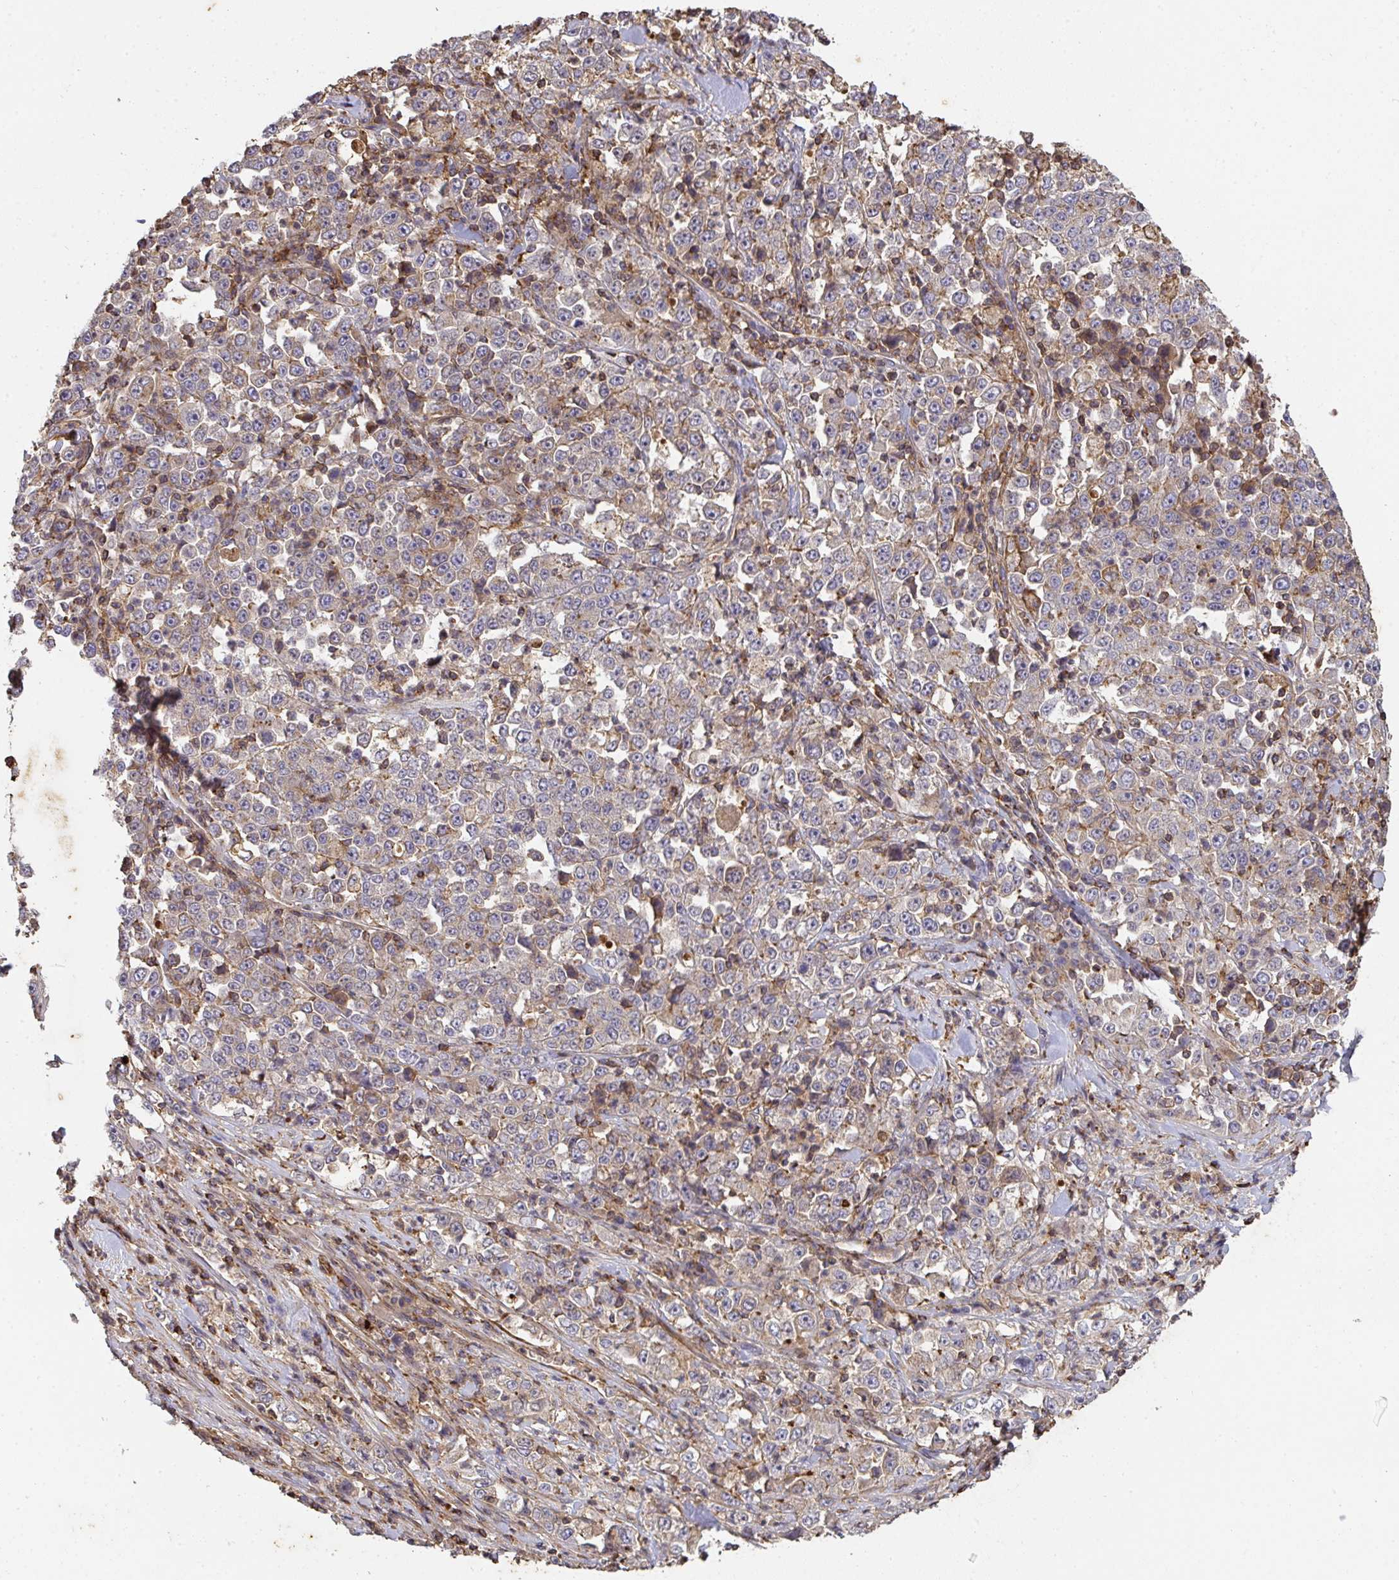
{"staining": {"intensity": "negative", "quantity": "none", "location": "none"}, "tissue": "stomach cancer", "cell_type": "Tumor cells", "image_type": "cancer", "snomed": [{"axis": "morphology", "description": "Normal tissue, NOS"}, {"axis": "morphology", "description": "Adenocarcinoma, NOS"}, {"axis": "topography", "description": "Stomach, upper"}, {"axis": "topography", "description": "Stomach"}], "caption": "The image reveals no staining of tumor cells in adenocarcinoma (stomach).", "gene": "TNMD", "patient": {"sex": "male", "age": 59}}